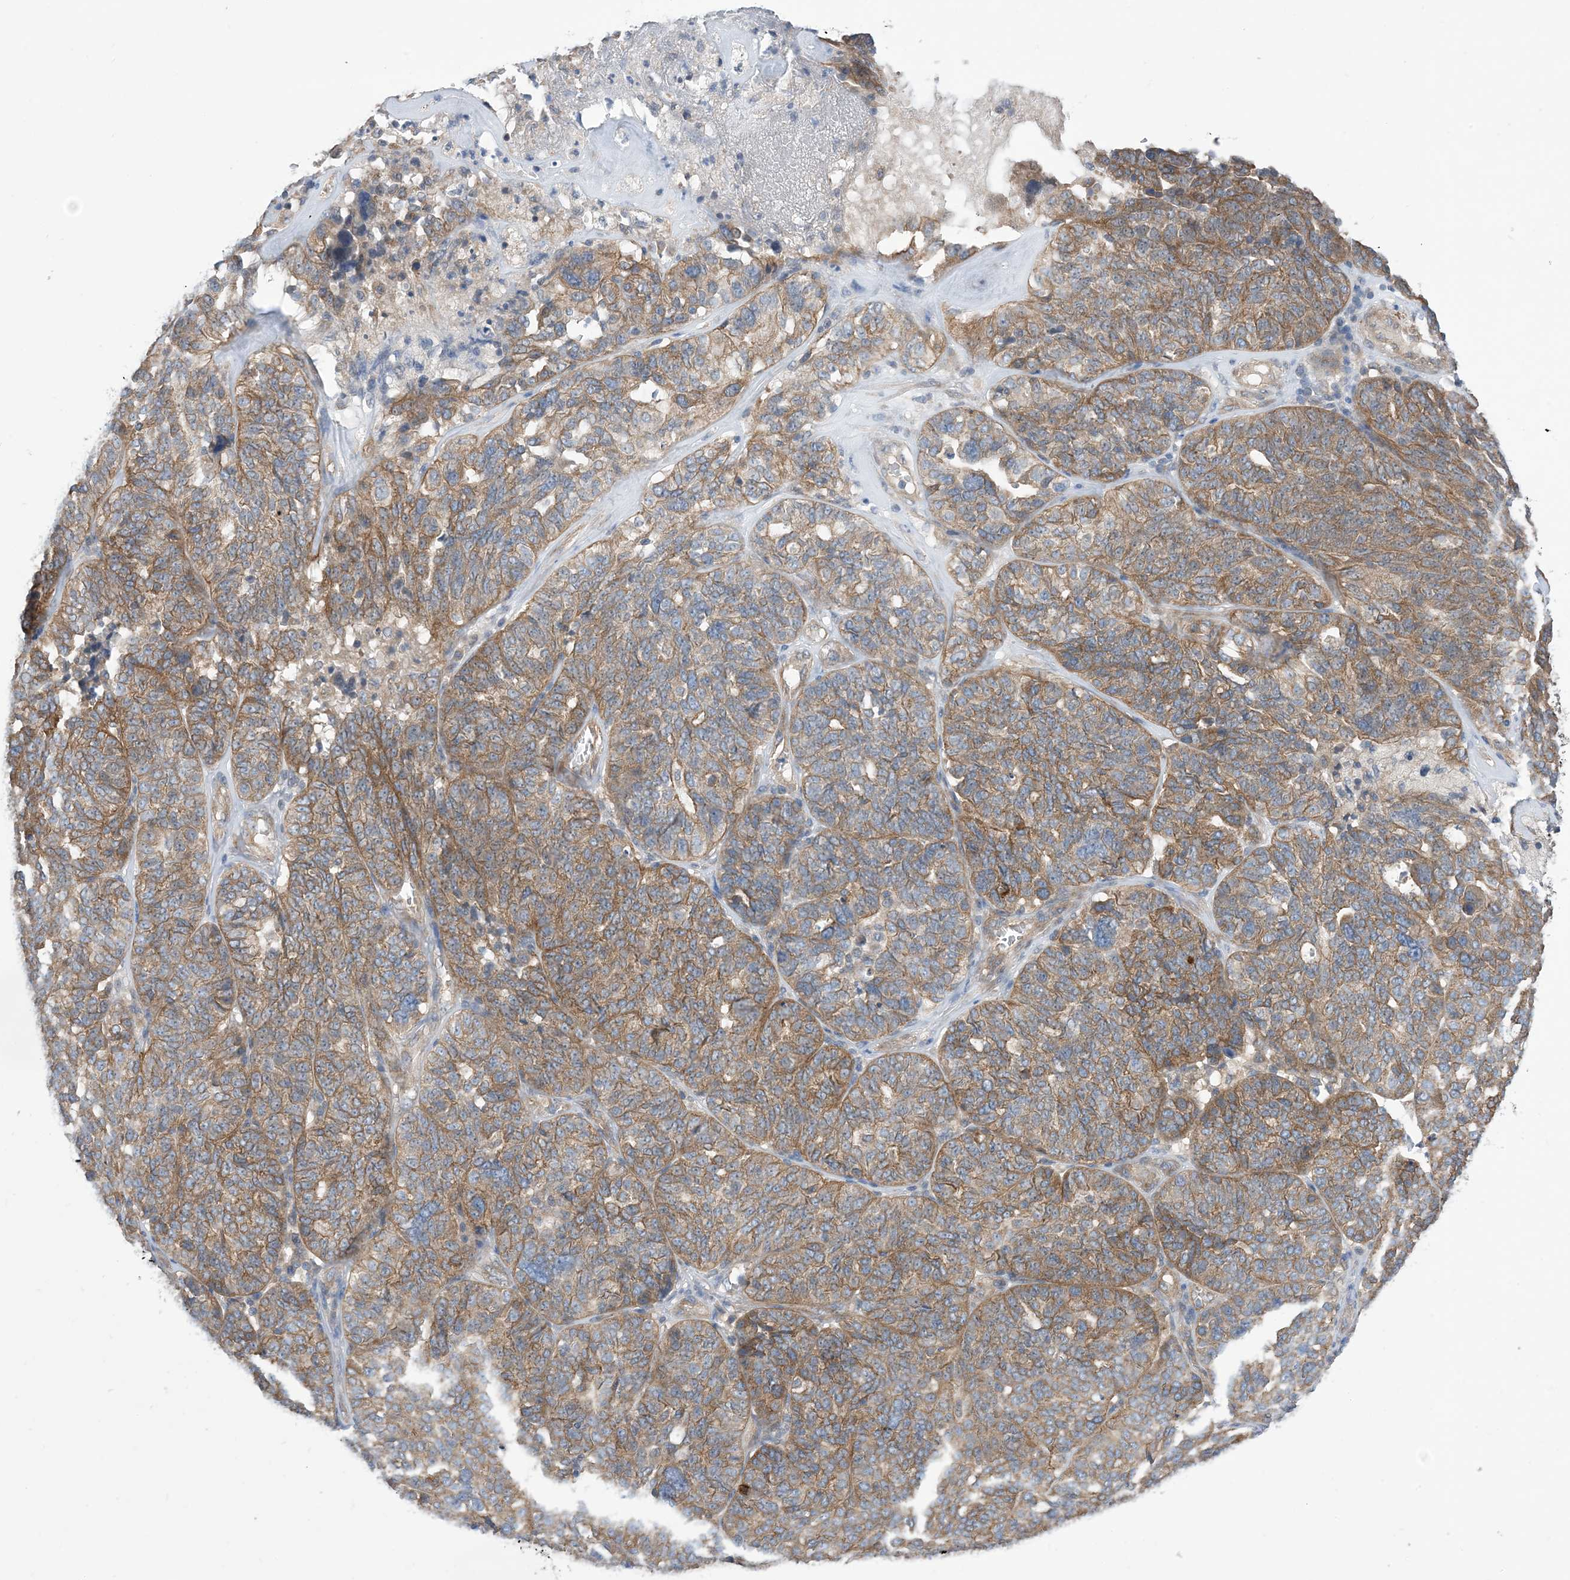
{"staining": {"intensity": "moderate", "quantity": ">75%", "location": "cytoplasmic/membranous"}, "tissue": "ovarian cancer", "cell_type": "Tumor cells", "image_type": "cancer", "snomed": [{"axis": "morphology", "description": "Cystadenocarcinoma, serous, NOS"}, {"axis": "topography", "description": "Ovary"}], "caption": "This photomicrograph displays IHC staining of human ovarian serous cystadenocarcinoma, with medium moderate cytoplasmic/membranous expression in approximately >75% of tumor cells.", "gene": "EHBP1", "patient": {"sex": "female", "age": 59}}